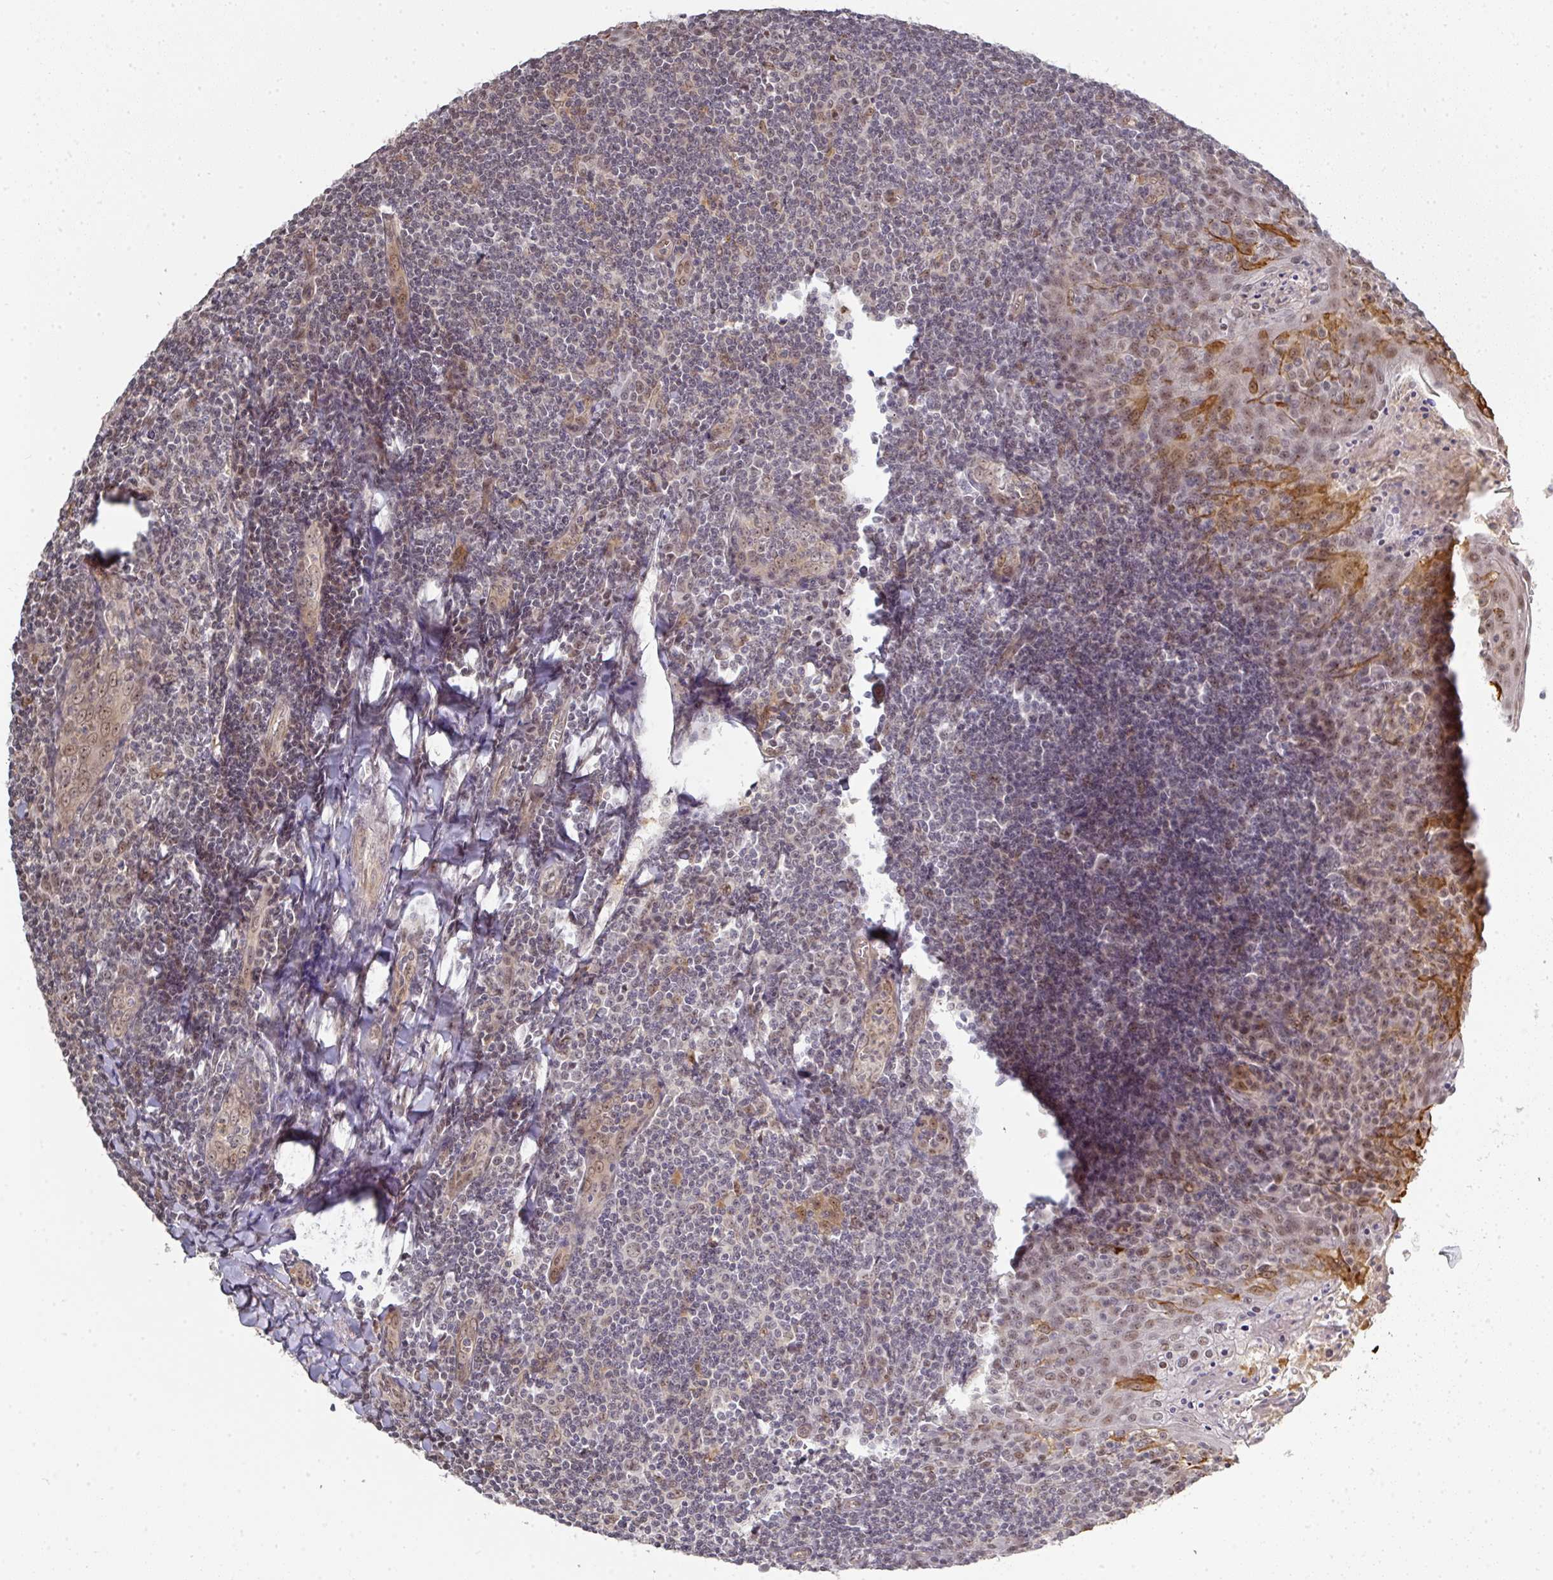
{"staining": {"intensity": "weak", "quantity": "<25%", "location": "nuclear"}, "tissue": "tonsil", "cell_type": "Germinal center cells", "image_type": "normal", "snomed": [{"axis": "morphology", "description": "Normal tissue, NOS"}, {"axis": "topography", "description": "Tonsil"}], "caption": "High power microscopy image of an immunohistochemistry image of unremarkable tonsil, revealing no significant staining in germinal center cells.", "gene": "GTF2H3", "patient": {"sex": "male", "age": 27}}